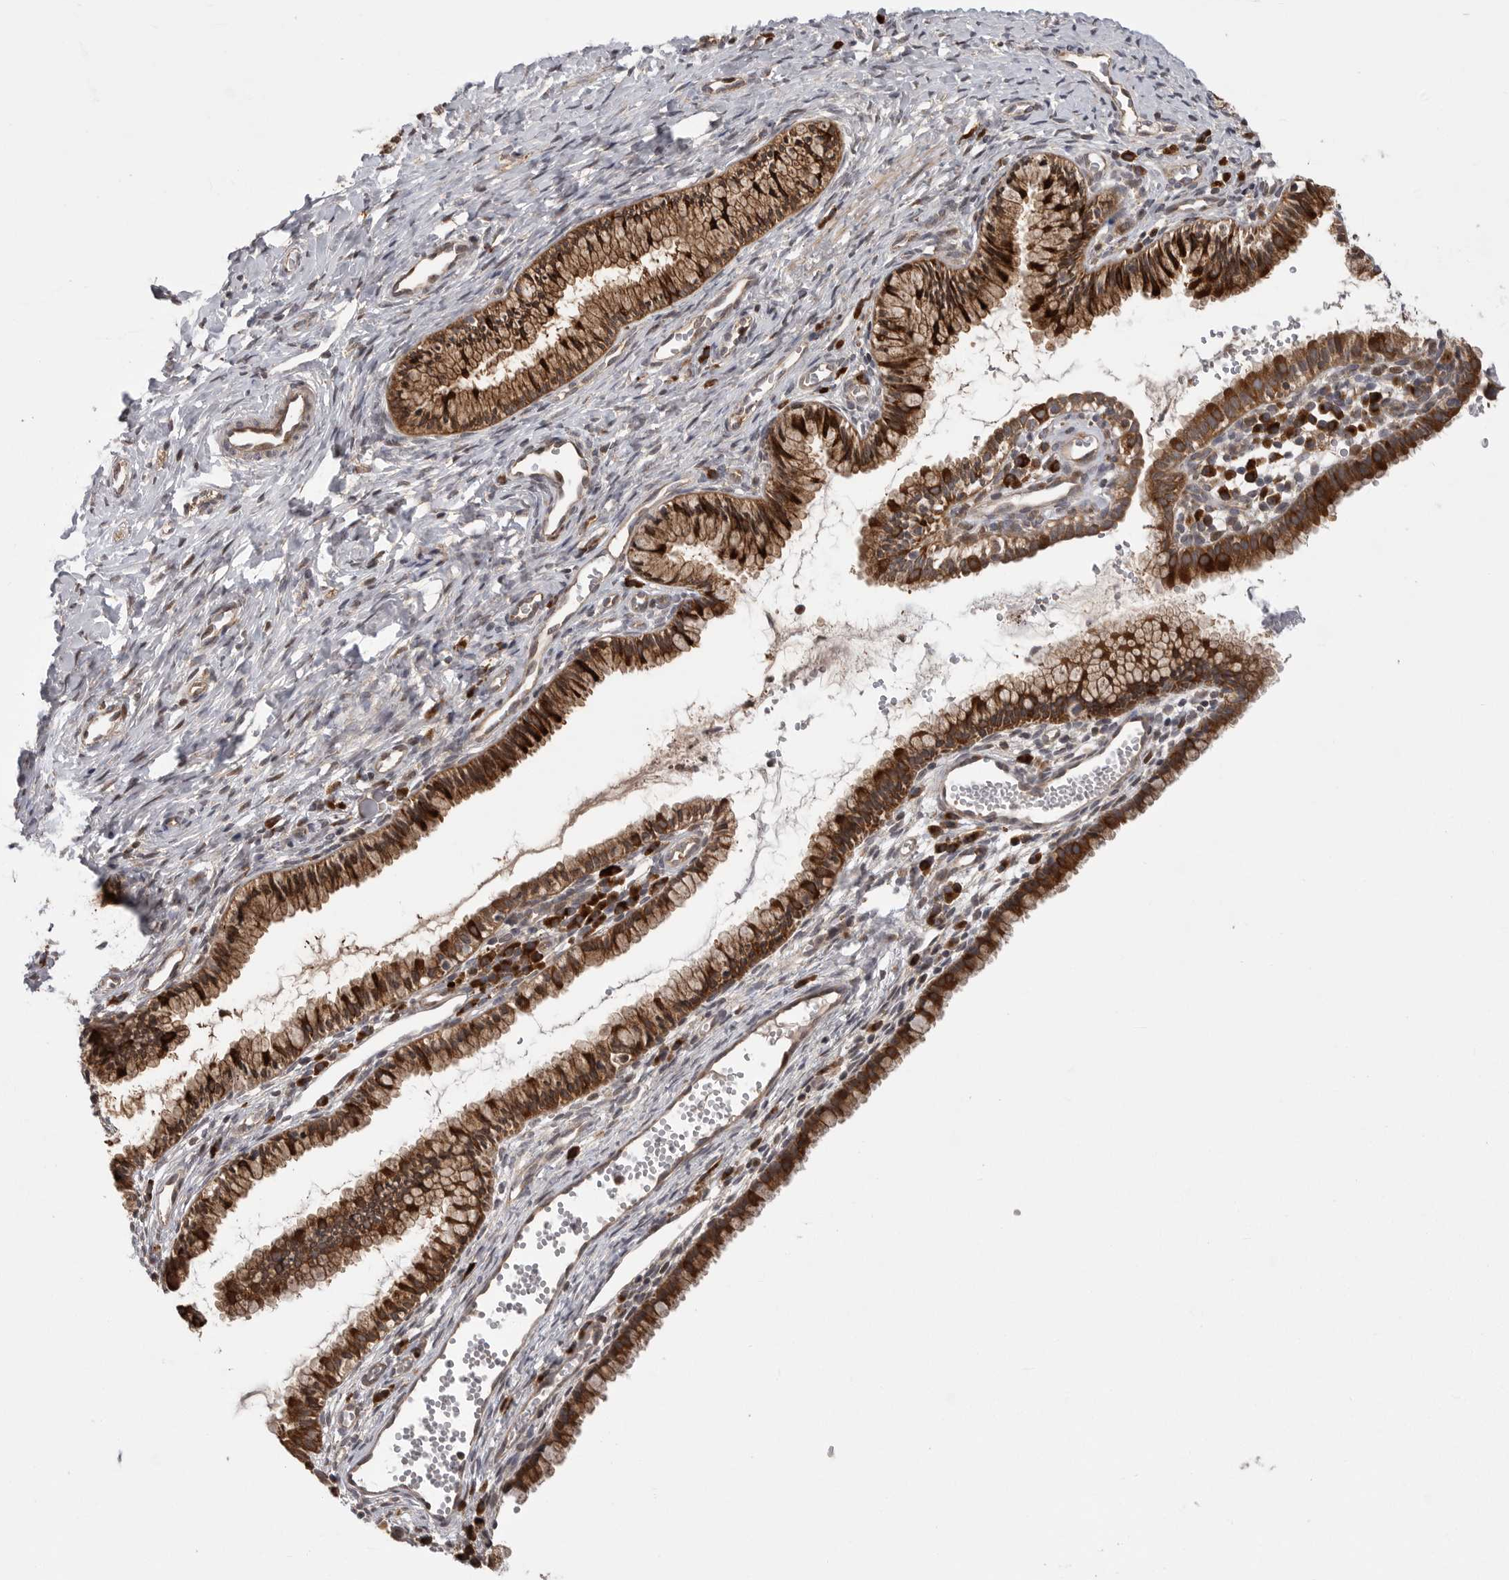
{"staining": {"intensity": "strong", "quantity": ">75%", "location": "cytoplasmic/membranous"}, "tissue": "cervix", "cell_type": "Glandular cells", "image_type": "normal", "snomed": [{"axis": "morphology", "description": "Normal tissue, NOS"}, {"axis": "topography", "description": "Cervix"}], "caption": "This histopathology image displays immunohistochemistry (IHC) staining of benign human cervix, with high strong cytoplasmic/membranous staining in about >75% of glandular cells.", "gene": "OXR1", "patient": {"sex": "female", "age": 27}}